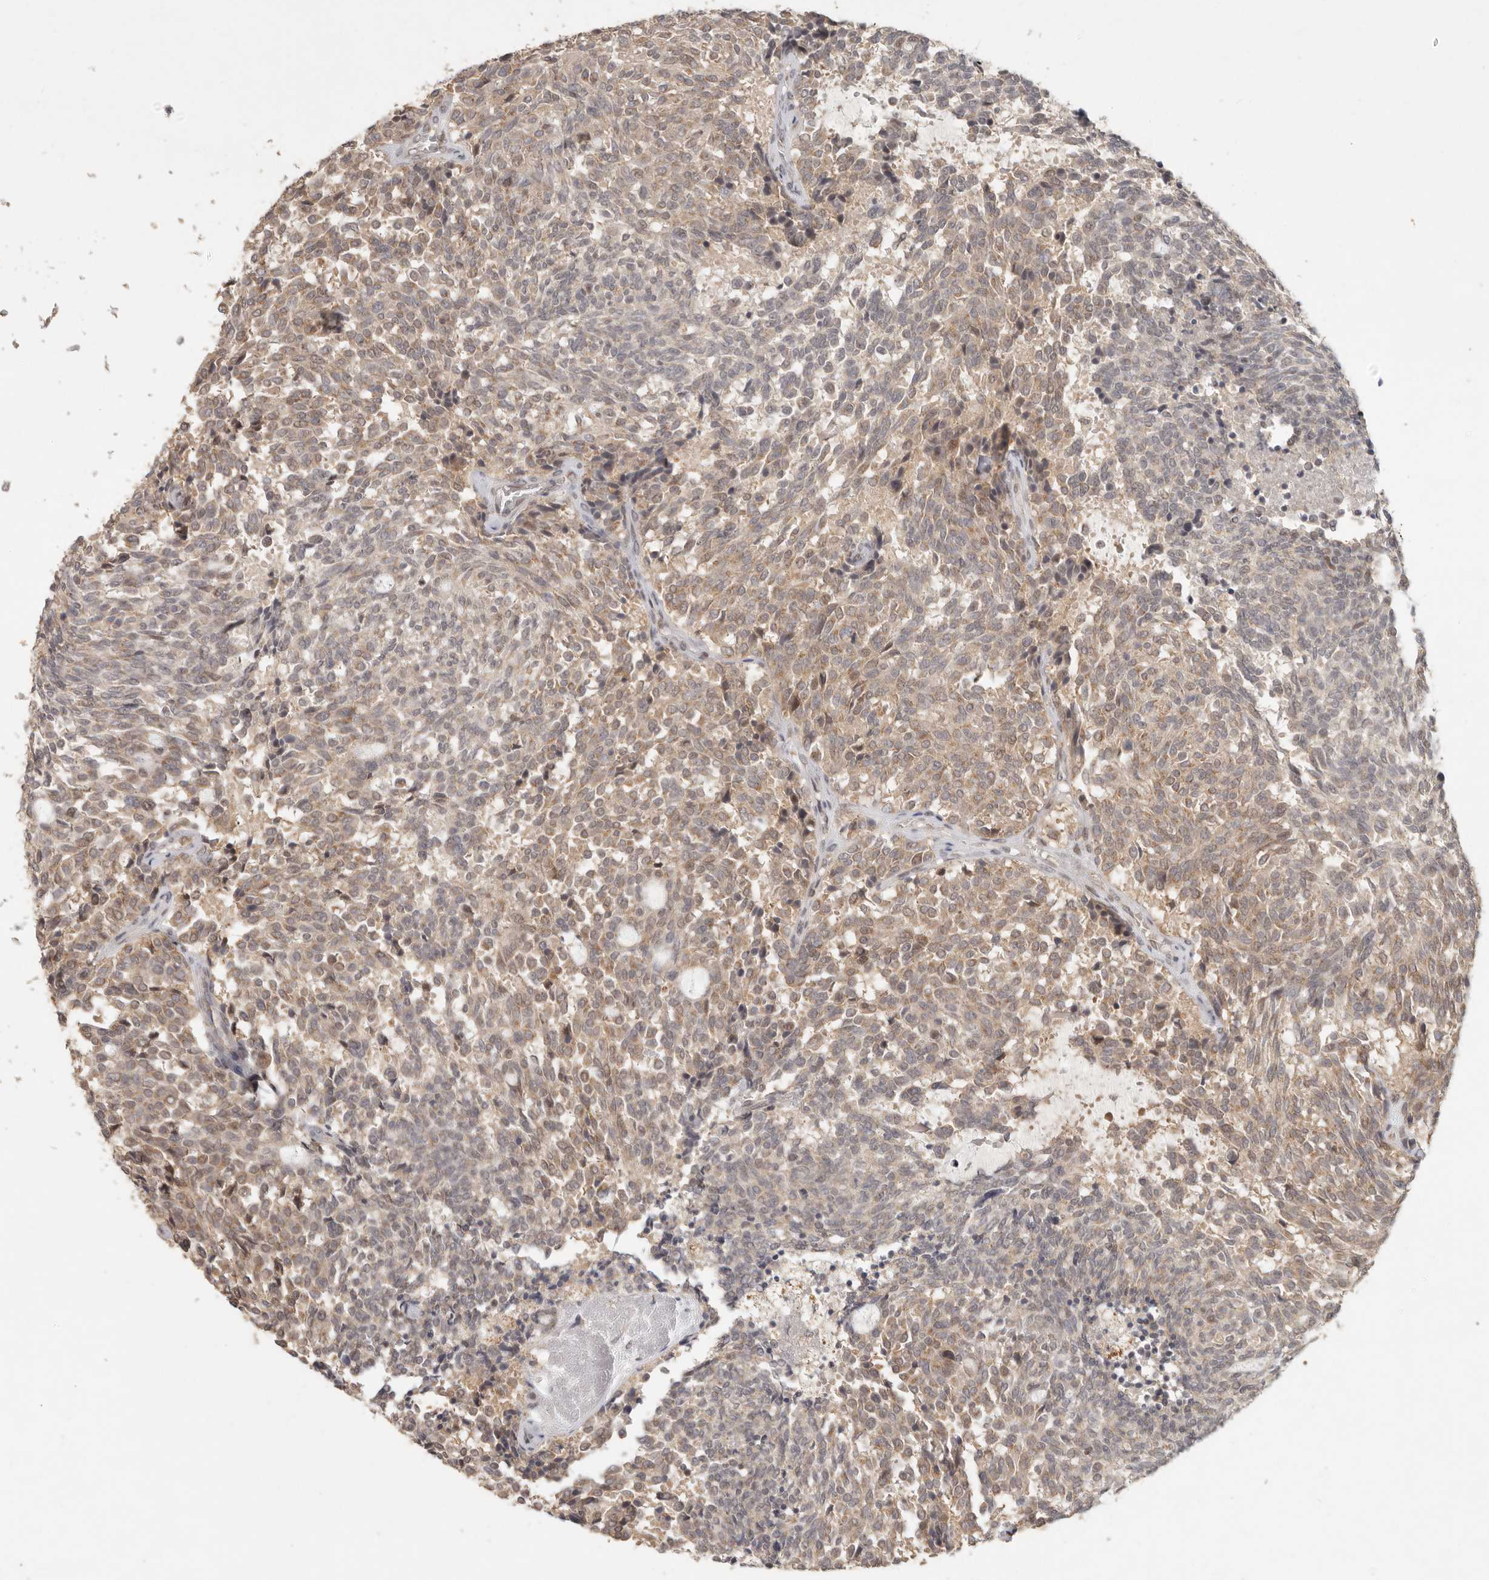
{"staining": {"intensity": "weak", "quantity": ">75%", "location": "cytoplasmic/membranous"}, "tissue": "carcinoid", "cell_type": "Tumor cells", "image_type": "cancer", "snomed": [{"axis": "morphology", "description": "Carcinoid, malignant, NOS"}, {"axis": "topography", "description": "Pancreas"}], "caption": "Weak cytoplasmic/membranous protein positivity is present in approximately >75% of tumor cells in malignant carcinoid.", "gene": "LRRC75A", "patient": {"sex": "female", "age": 54}}